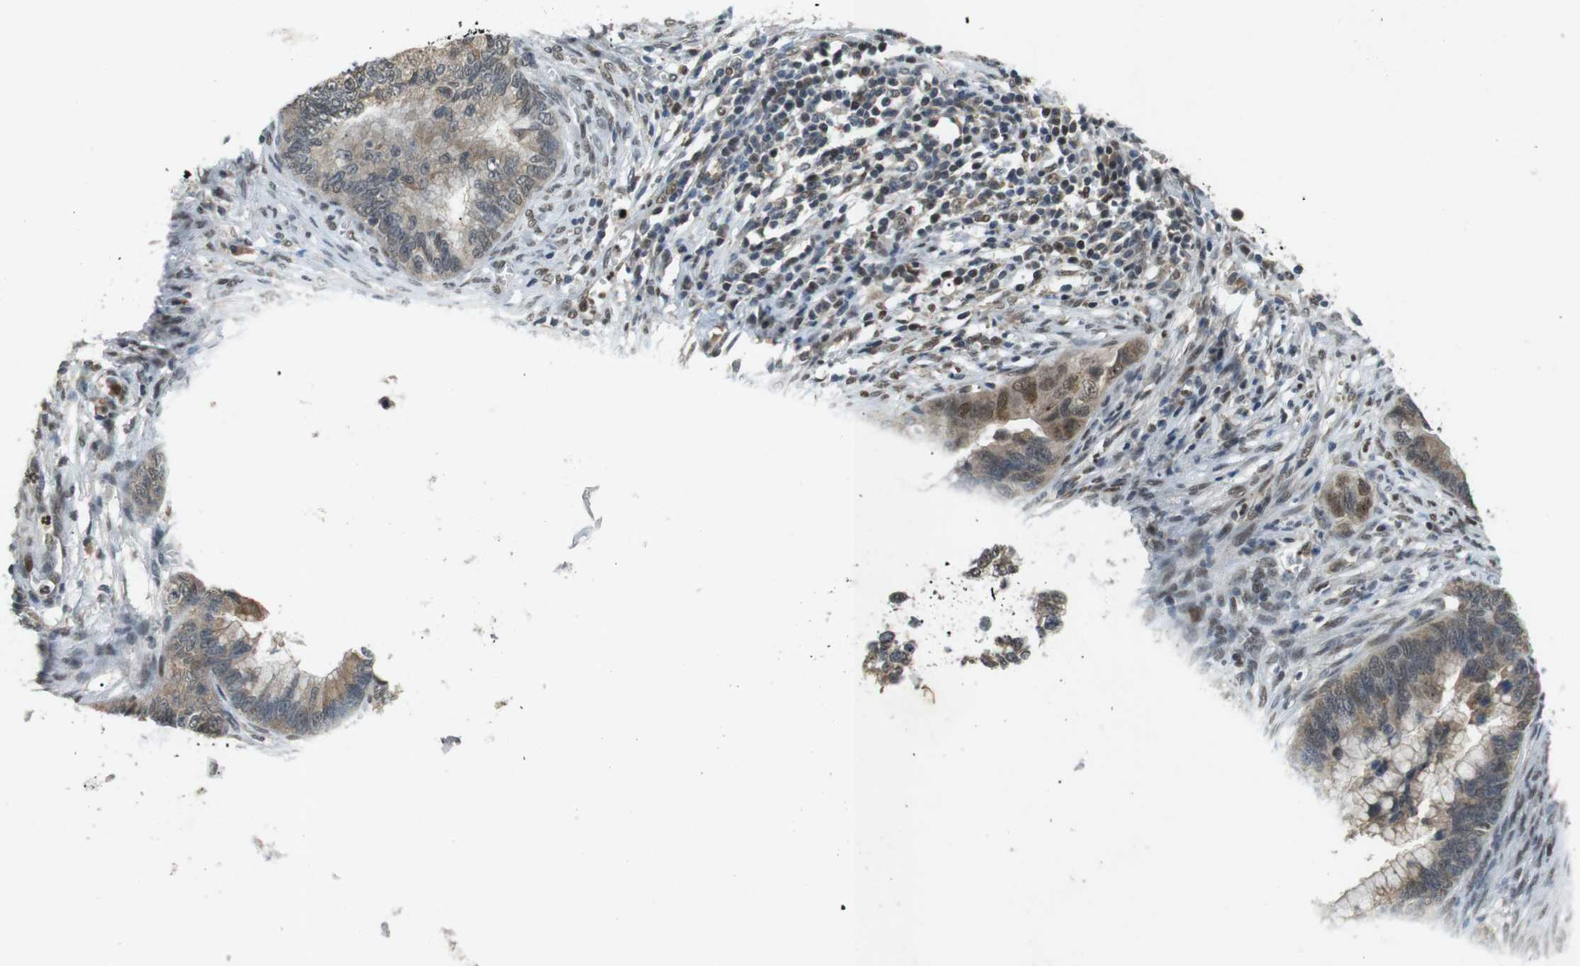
{"staining": {"intensity": "weak", "quantity": ">75%", "location": "cytoplasmic/membranous,nuclear"}, "tissue": "cervical cancer", "cell_type": "Tumor cells", "image_type": "cancer", "snomed": [{"axis": "morphology", "description": "Adenocarcinoma, NOS"}, {"axis": "topography", "description": "Cervix"}], "caption": "Protein expression analysis of adenocarcinoma (cervical) shows weak cytoplasmic/membranous and nuclear positivity in about >75% of tumor cells. The staining was performed using DAB (3,3'-diaminobenzidine), with brown indicating positive protein expression. Nuclei are stained blue with hematoxylin.", "gene": "ORAI3", "patient": {"sex": "female", "age": 44}}